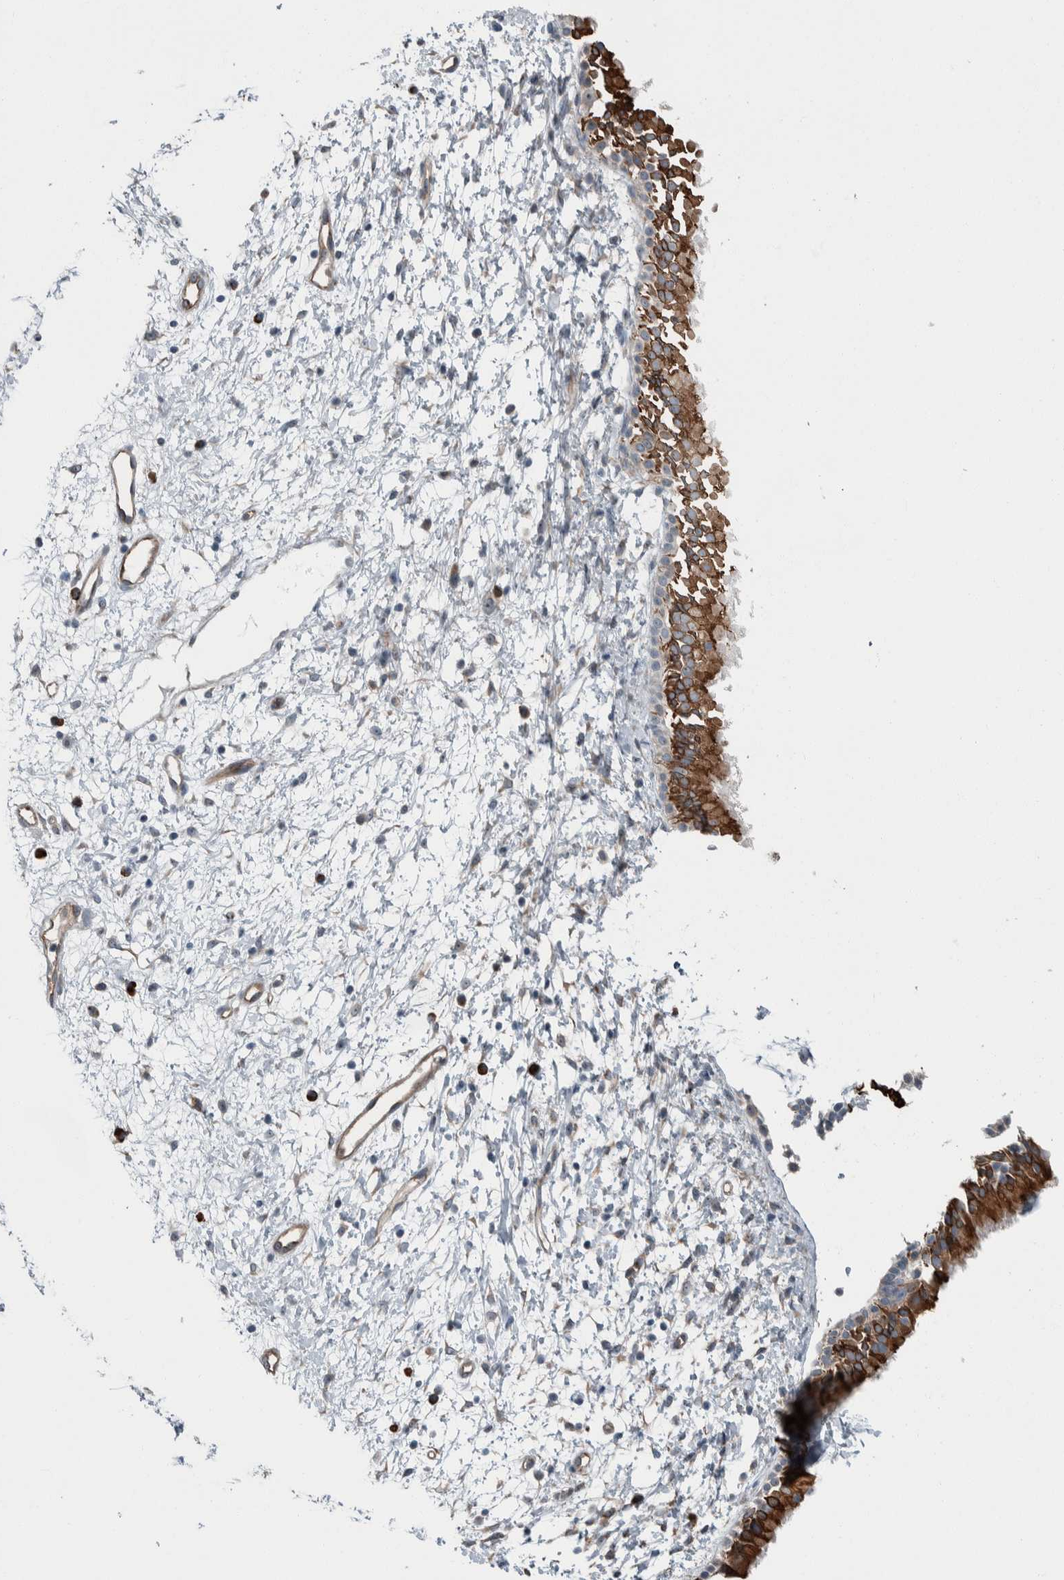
{"staining": {"intensity": "moderate", "quantity": ">75%", "location": "cytoplasmic/membranous"}, "tissue": "nasopharynx", "cell_type": "Respiratory epithelial cells", "image_type": "normal", "snomed": [{"axis": "morphology", "description": "Normal tissue, NOS"}, {"axis": "topography", "description": "Nasopharynx"}], "caption": "Immunohistochemistry (DAB) staining of normal nasopharynx reveals moderate cytoplasmic/membranous protein positivity in about >75% of respiratory epithelial cells.", "gene": "USP25", "patient": {"sex": "male", "age": 22}}